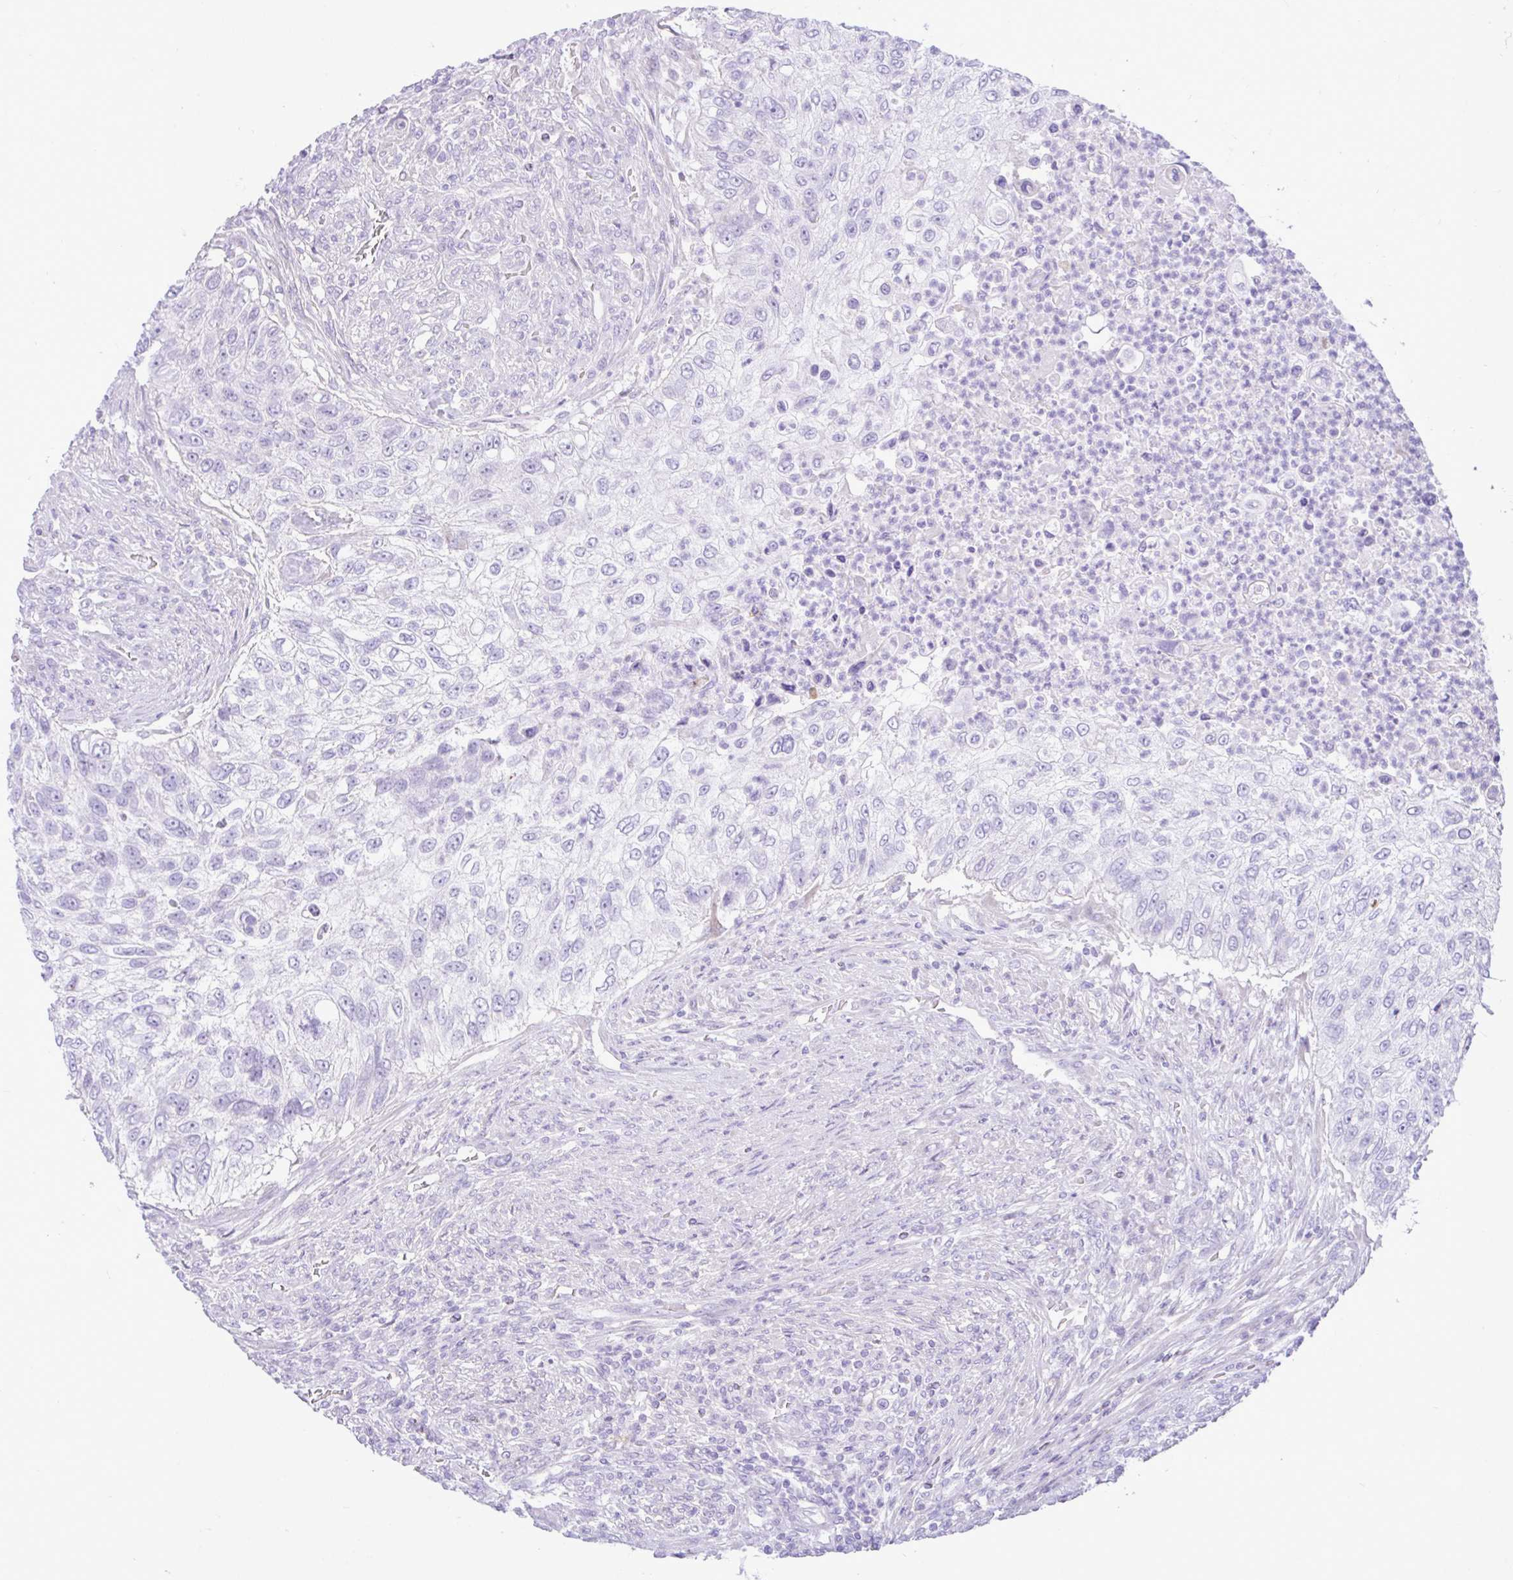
{"staining": {"intensity": "negative", "quantity": "none", "location": "none"}, "tissue": "urothelial cancer", "cell_type": "Tumor cells", "image_type": "cancer", "snomed": [{"axis": "morphology", "description": "Urothelial carcinoma, High grade"}, {"axis": "topography", "description": "Urinary bladder"}], "caption": "Immunohistochemistry (IHC) of urothelial carcinoma (high-grade) reveals no staining in tumor cells.", "gene": "ZNF101", "patient": {"sex": "female", "age": 60}}